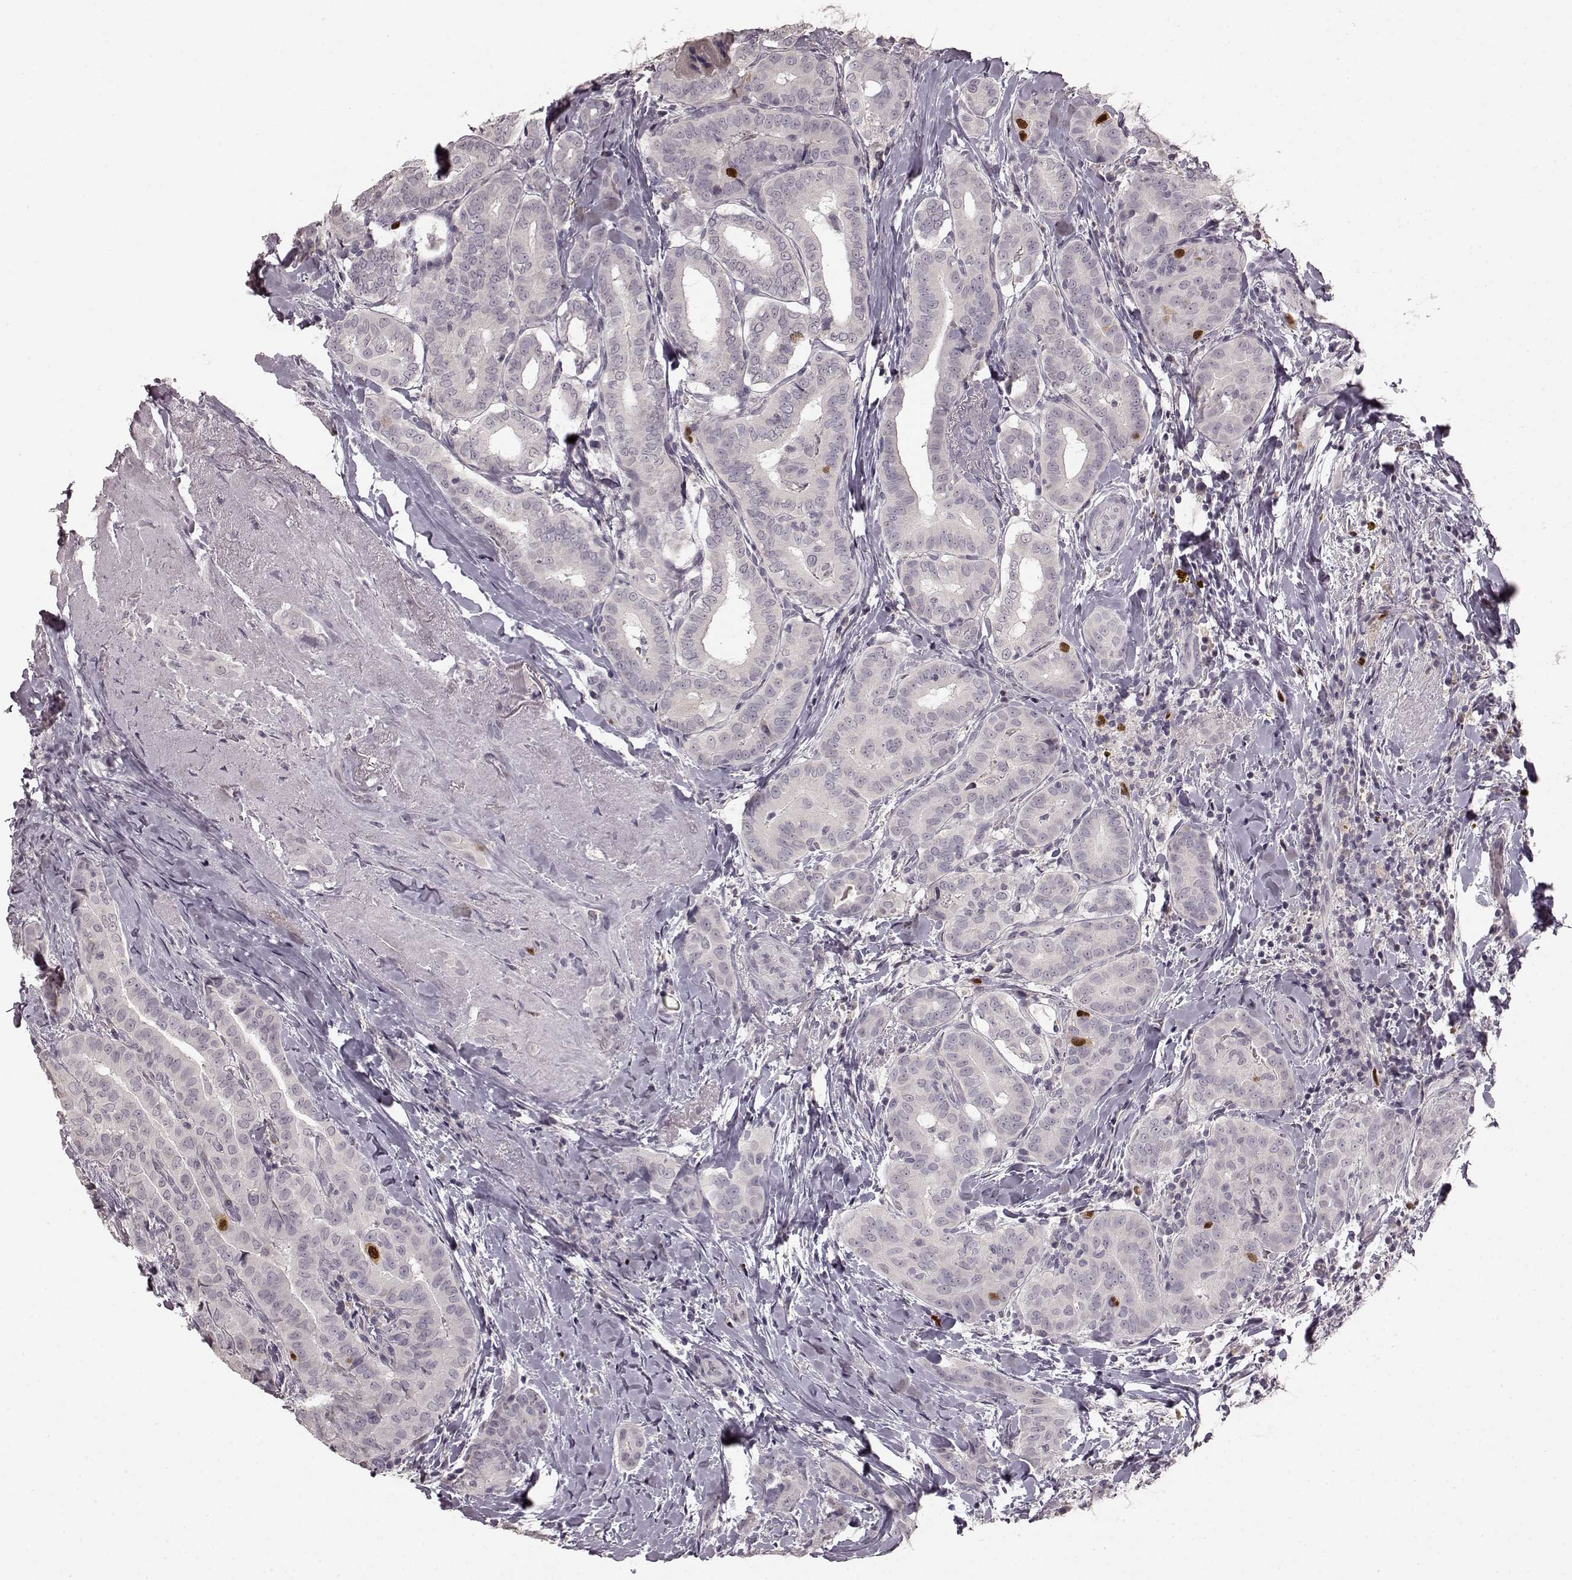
{"staining": {"intensity": "strong", "quantity": "<25%", "location": "nuclear"}, "tissue": "thyroid cancer", "cell_type": "Tumor cells", "image_type": "cancer", "snomed": [{"axis": "morphology", "description": "Papillary adenocarcinoma, NOS"}, {"axis": "morphology", "description": "Papillary adenoma metastatic"}, {"axis": "topography", "description": "Thyroid gland"}], "caption": "This photomicrograph demonstrates immunohistochemistry (IHC) staining of human thyroid cancer, with medium strong nuclear positivity in approximately <25% of tumor cells.", "gene": "CCNA2", "patient": {"sex": "female", "age": 50}}